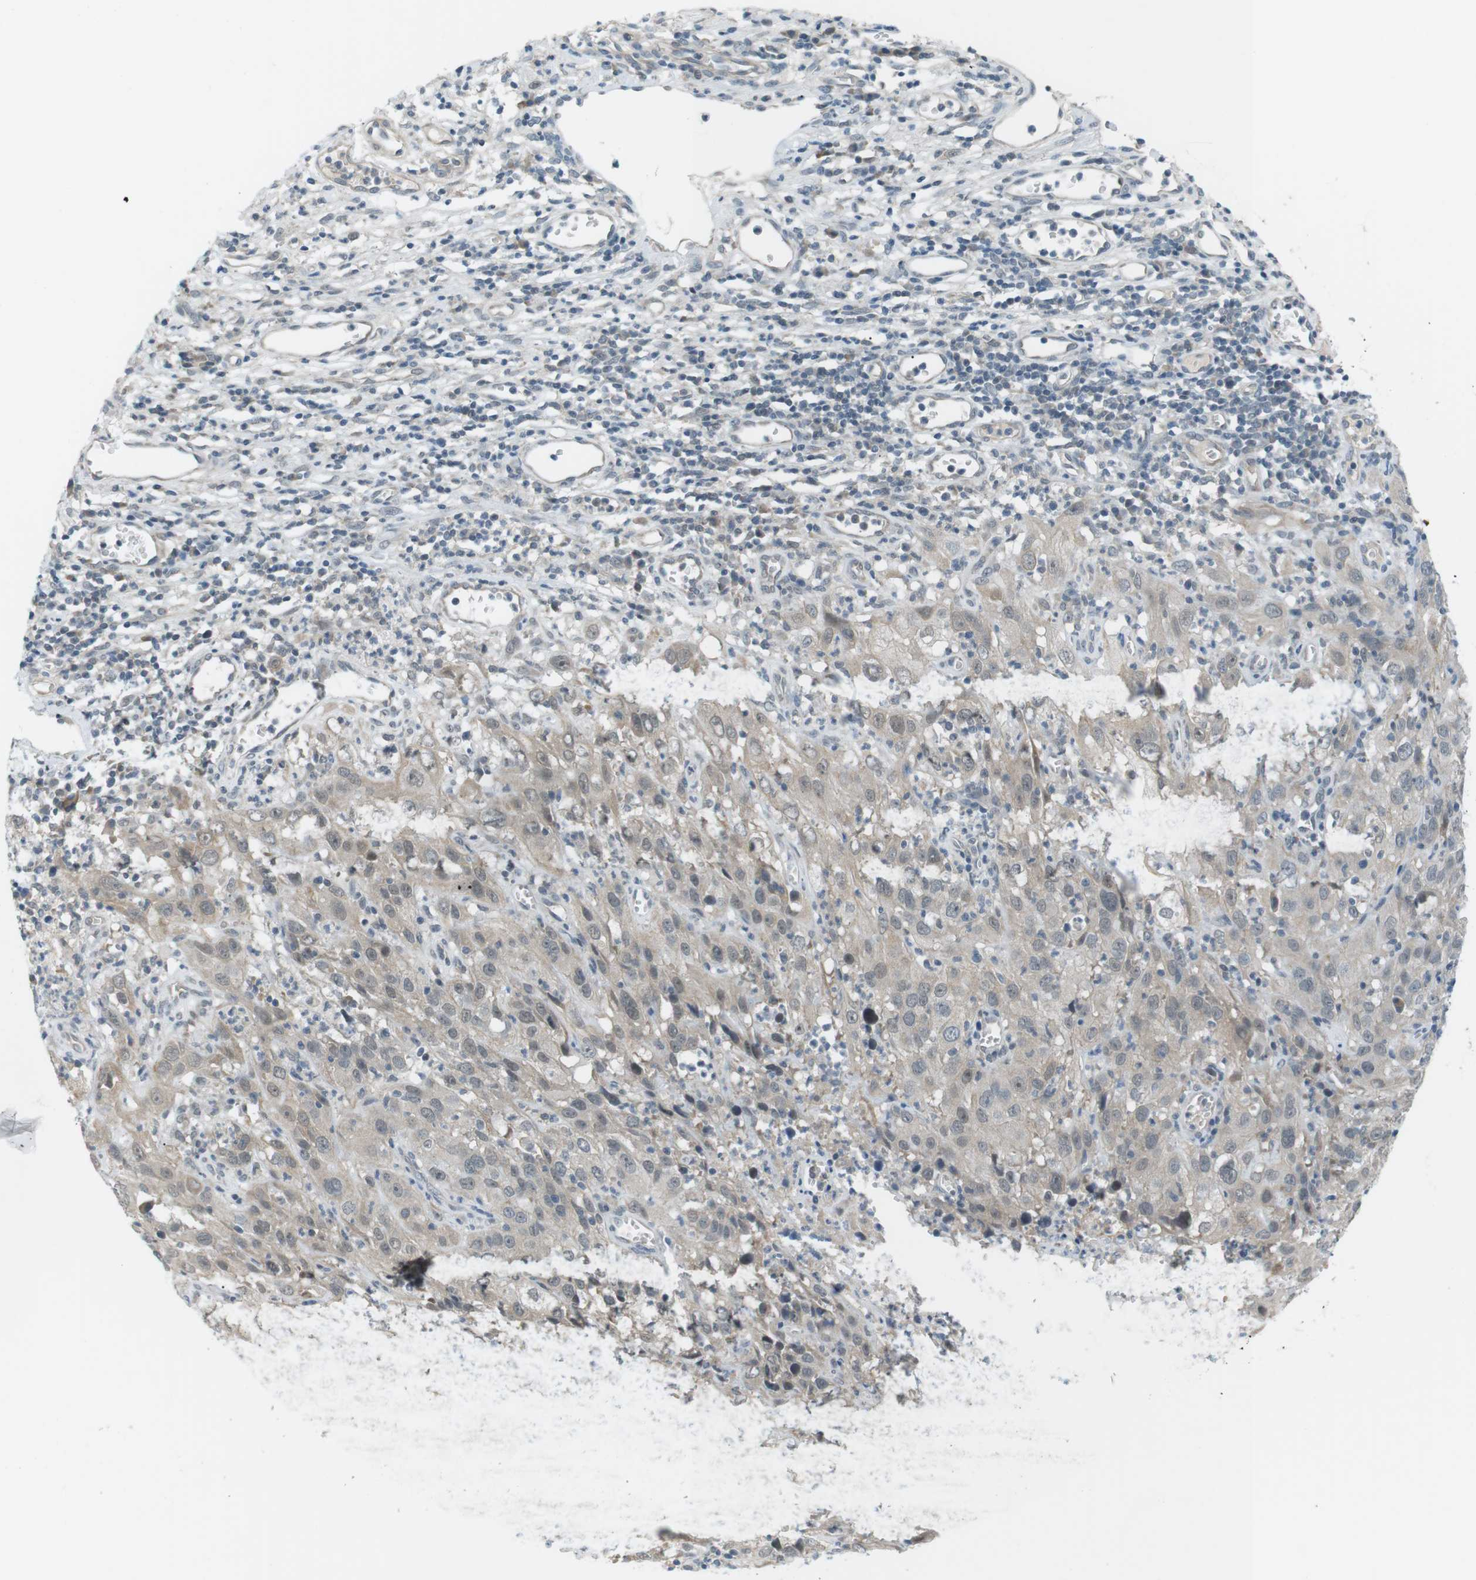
{"staining": {"intensity": "weak", "quantity": "<25%", "location": "cytoplasmic/membranous"}, "tissue": "cervical cancer", "cell_type": "Tumor cells", "image_type": "cancer", "snomed": [{"axis": "morphology", "description": "Squamous cell carcinoma, NOS"}, {"axis": "topography", "description": "Cervix"}], "caption": "IHC histopathology image of neoplastic tissue: cervical squamous cell carcinoma stained with DAB reveals no significant protein expression in tumor cells.", "gene": "RTN3", "patient": {"sex": "female", "age": 32}}